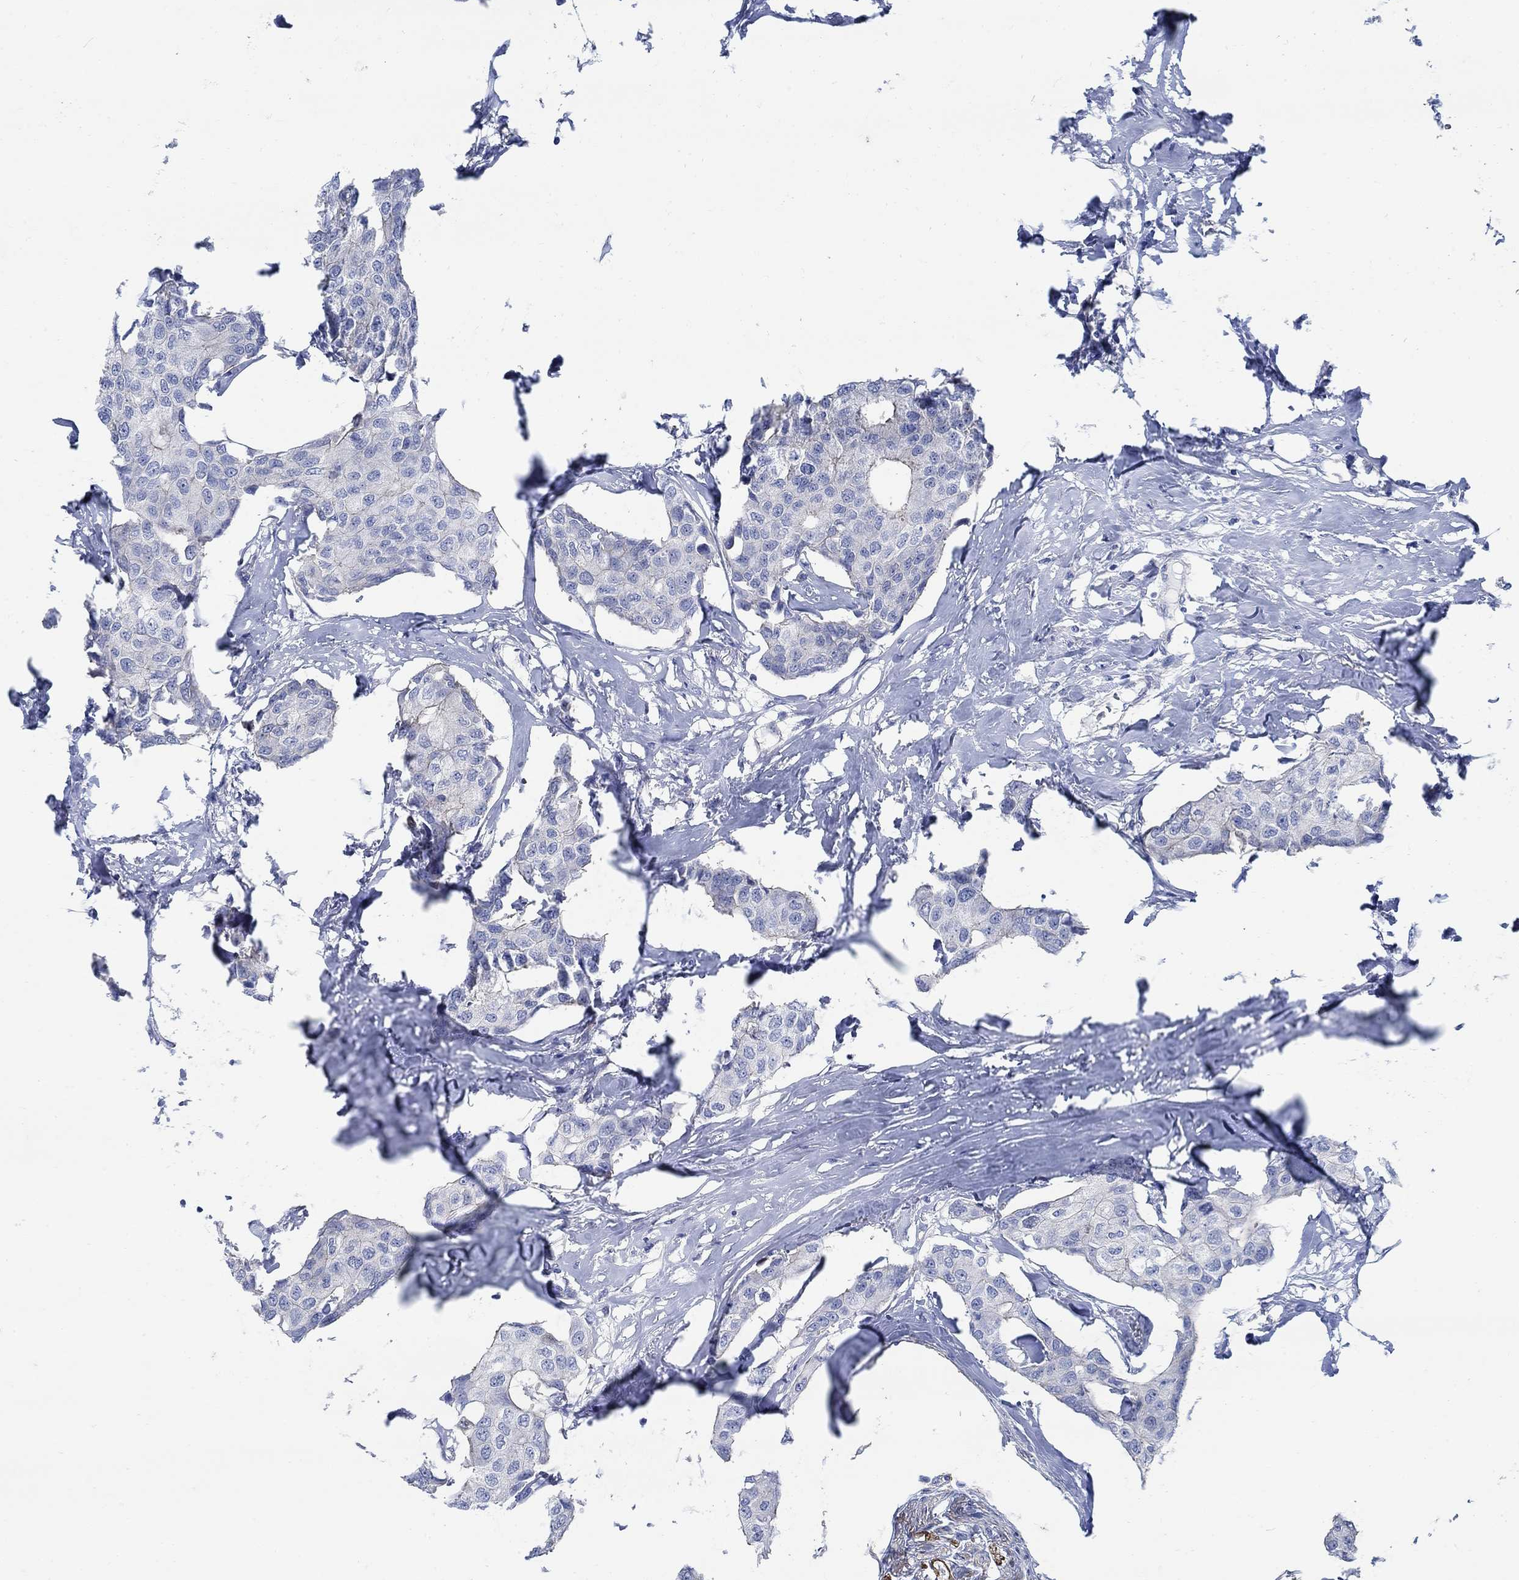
{"staining": {"intensity": "negative", "quantity": "none", "location": "none"}, "tissue": "breast cancer", "cell_type": "Tumor cells", "image_type": "cancer", "snomed": [{"axis": "morphology", "description": "Duct carcinoma"}, {"axis": "topography", "description": "Breast"}], "caption": "DAB immunohistochemical staining of human infiltrating ductal carcinoma (breast) exhibits no significant positivity in tumor cells.", "gene": "TMEM198", "patient": {"sex": "female", "age": 80}}